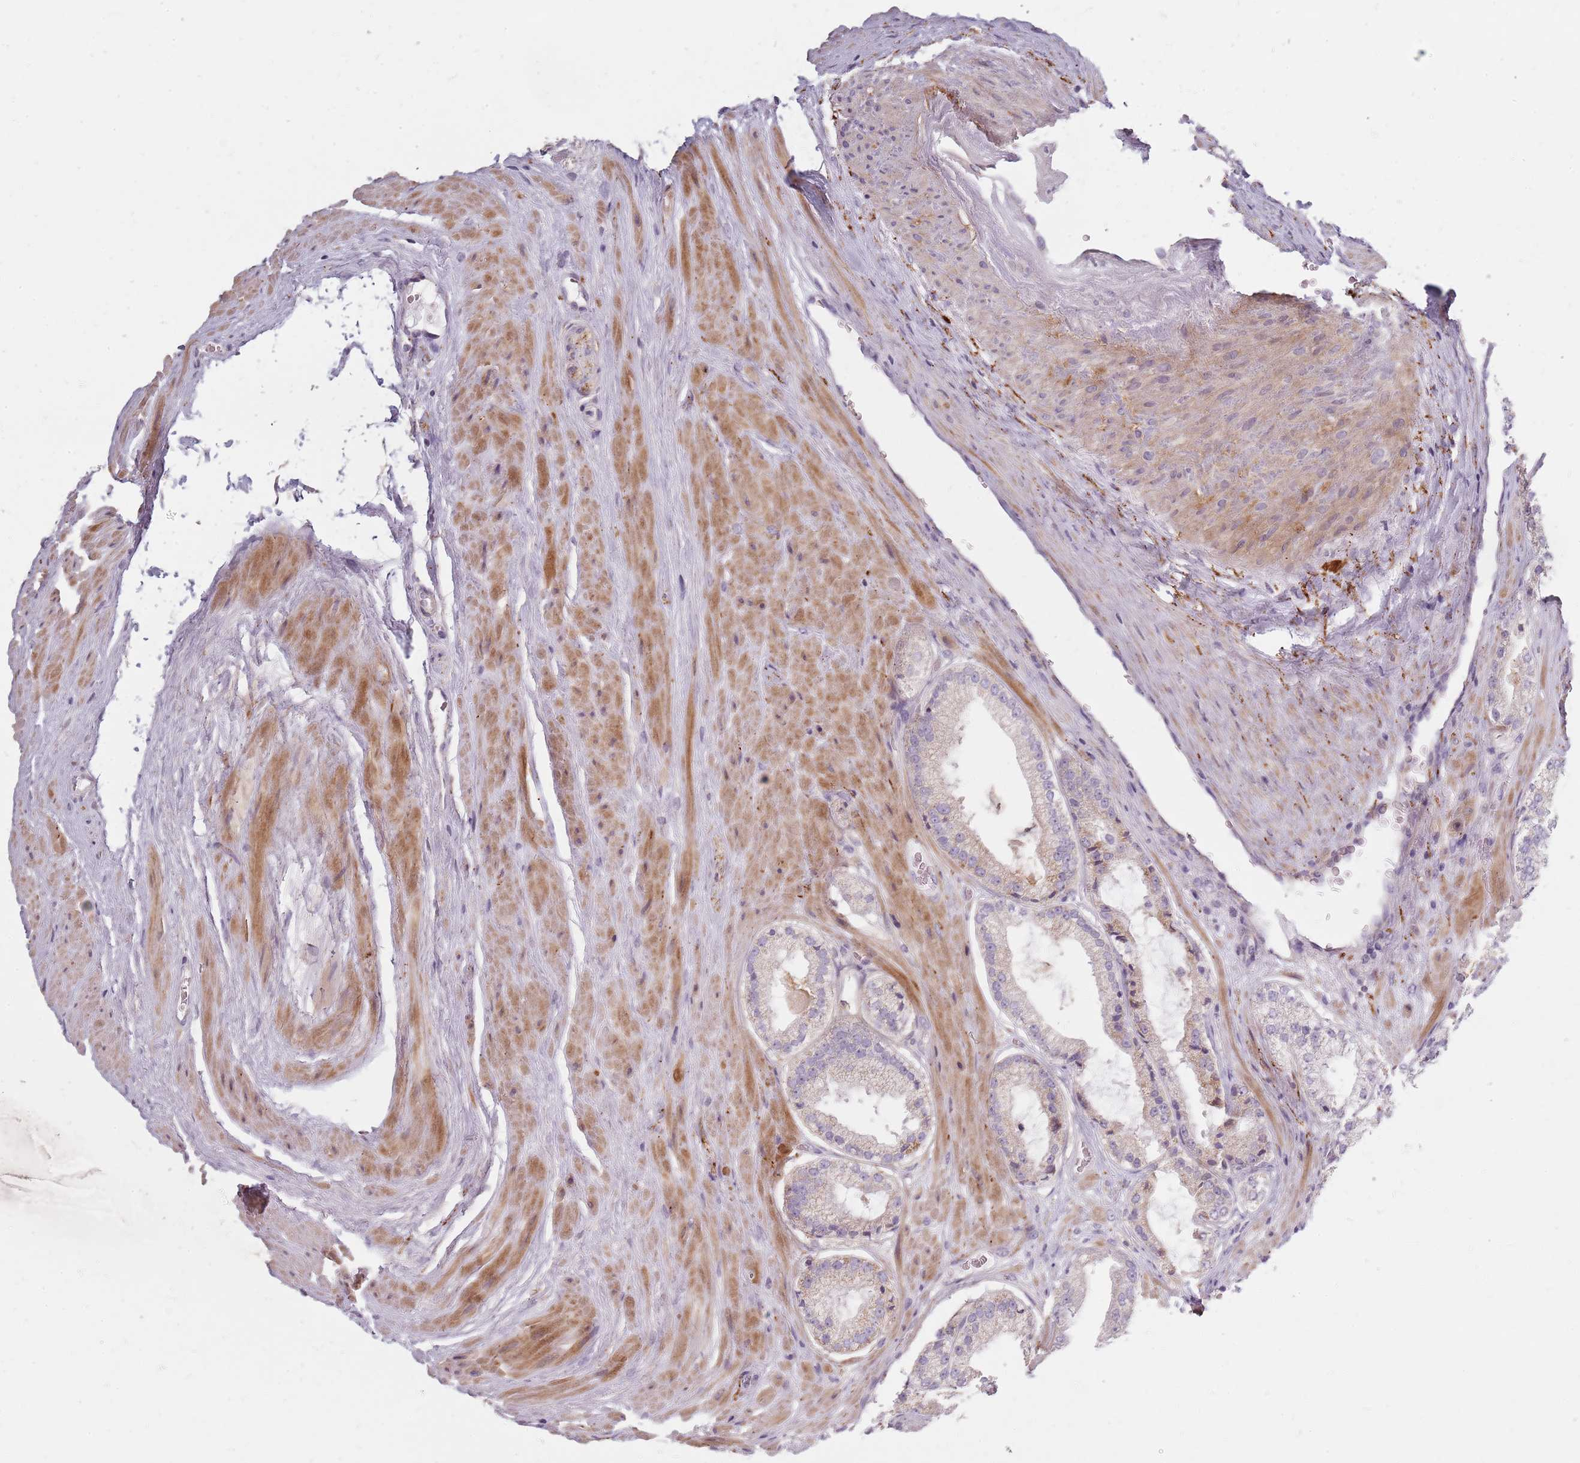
{"staining": {"intensity": "negative", "quantity": "none", "location": "none"}, "tissue": "prostate cancer", "cell_type": "Tumor cells", "image_type": "cancer", "snomed": [{"axis": "morphology", "description": "Adenocarcinoma, High grade"}, {"axis": "topography", "description": "Prostate"}], "caption": "Prostate cancer (high-grade adenocarcinoma) stained for a protein using immunohistochemistry exhibits no staining tumor cells.", "gene": "SYNGR3", "patient": {"sex": "male", "age": 71}}